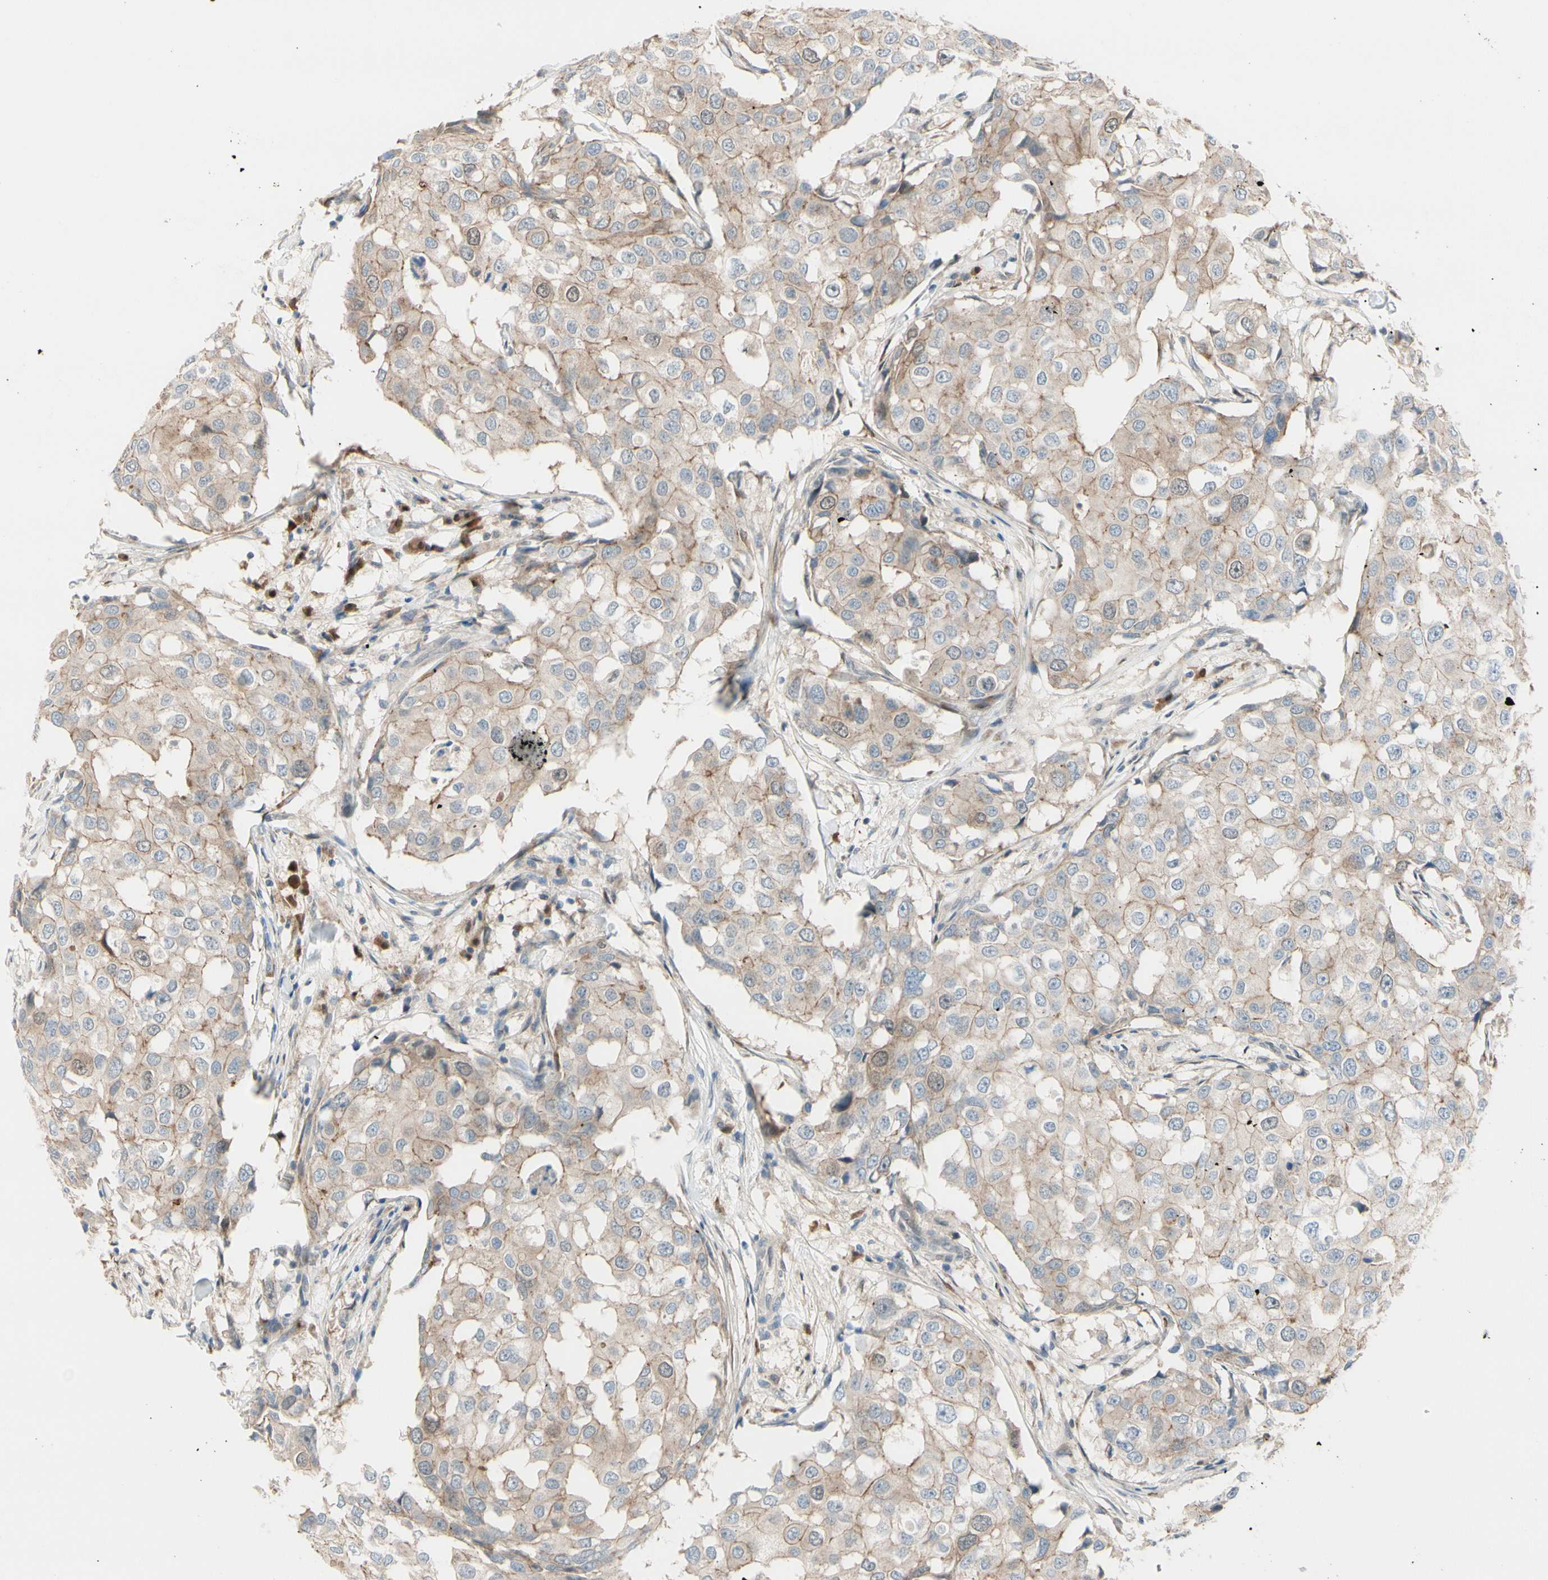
{"staining": {"intensity": "weak", "quantity": ">75%", "location": "cytoplasmic/membranous"}, "tissue": "breast cancer", "cell_type": "Tumor cells", "image_type": "cancer", "snomed": [{"axis": "morphology", "description": "Duct carcinoma"}, {"axis": "topography", "description": "Breast"}], "caption": "The immunohistochemical stain labels weak cytoplasmic/membranous expression in tumor cells of breast invasive ductal carcinoma tissue.", "gene": "PTTG1", "patient": {"sex": "female", "age": 27}}